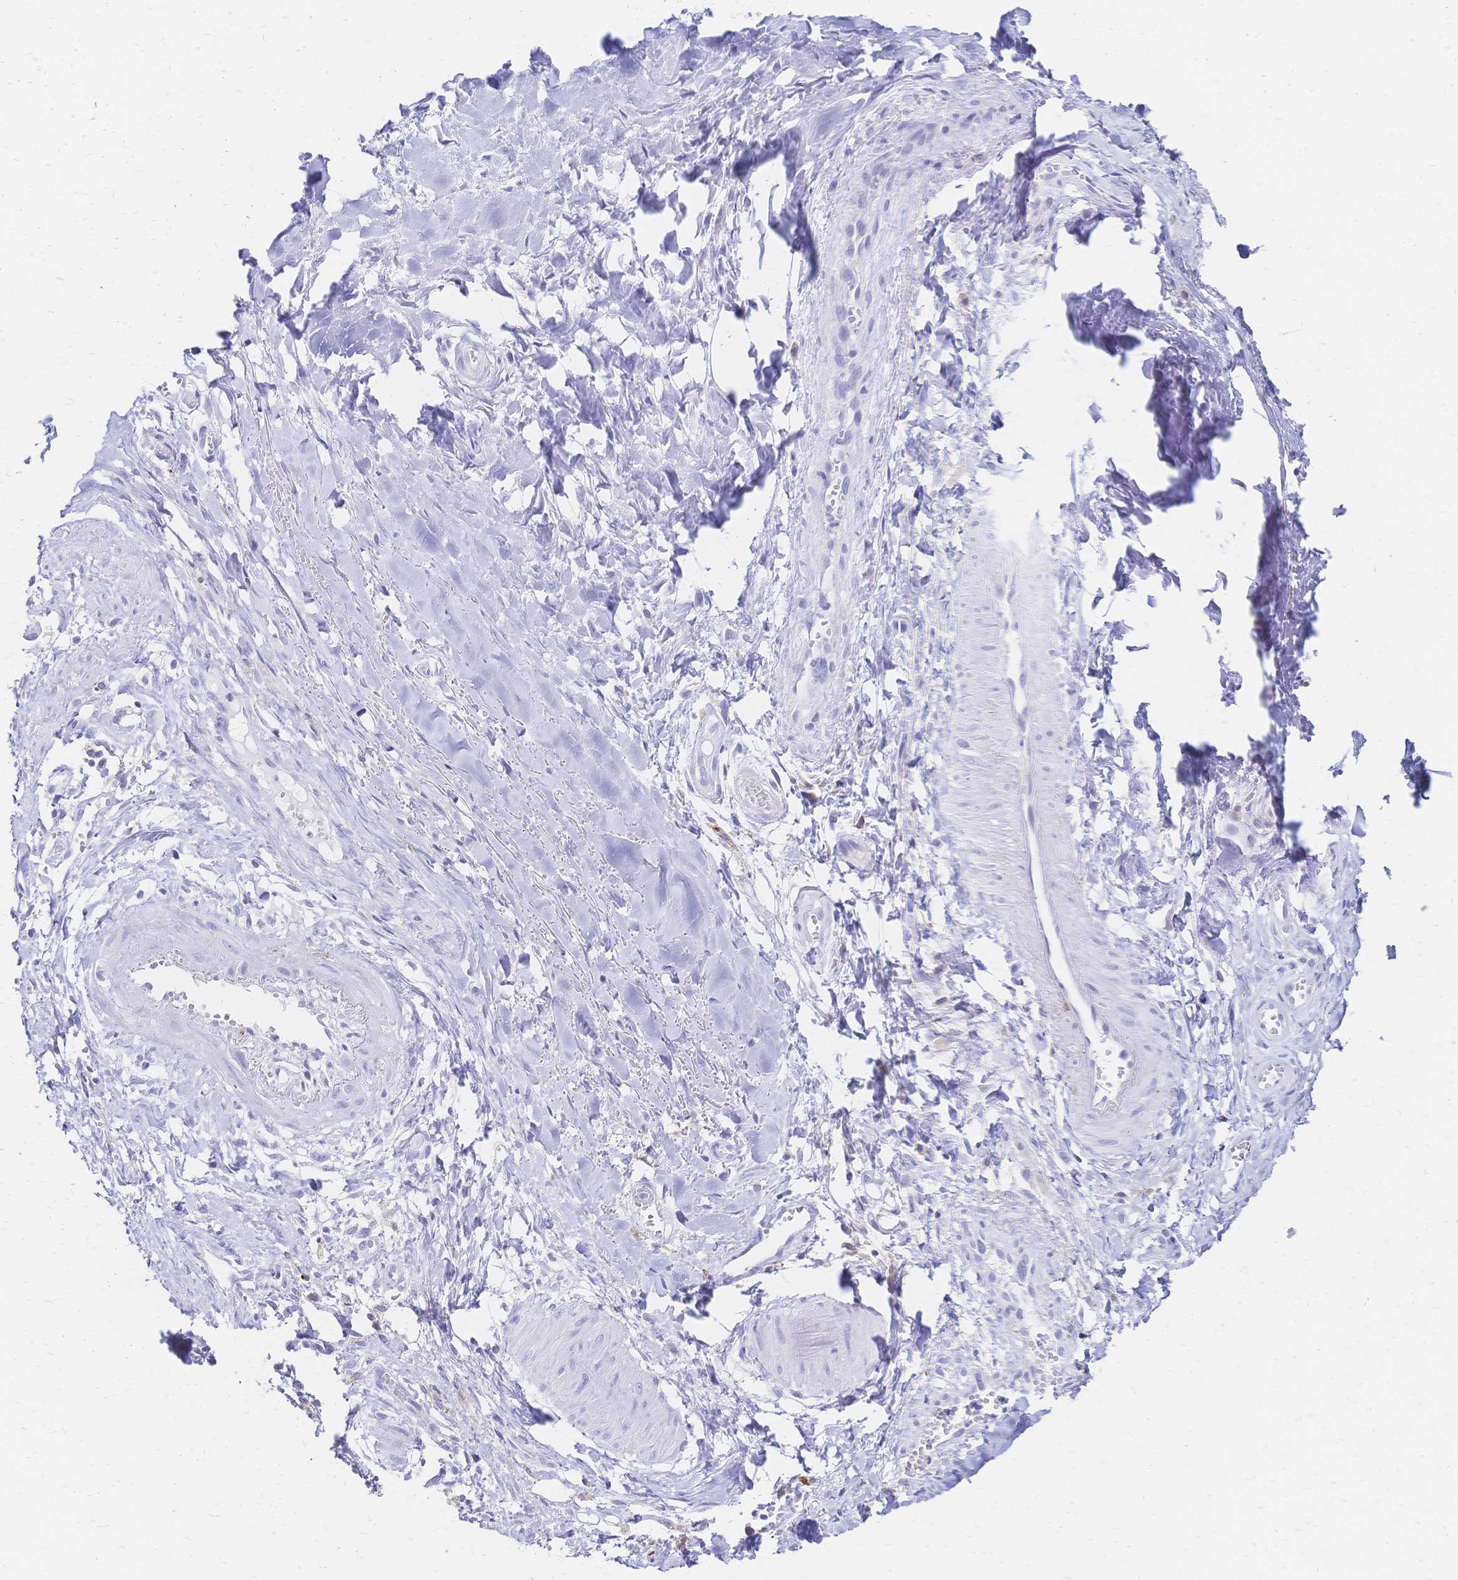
{"staining": {"intensity": "negative", "quantity": "none", "location": "none"}, "tissue": "adipose tissue", "cell_type": "Adipocytes", "image_type": "normal", "snomed": [{"axis": "morphology", "description": "Normal tissue, NOS"}, {"axis": "topography", "description": "Cartilage tissue"}, {"axis": "topography", "description": "Nasopharynx"}, {"axis": "topography", "description": "Thyroid gland"}], "caption": "The image exhibits no staining of adipocytes in benign adipose tissue.", "gene": "SLC5A1", "patient": {"sex": "male", "age": 63}}